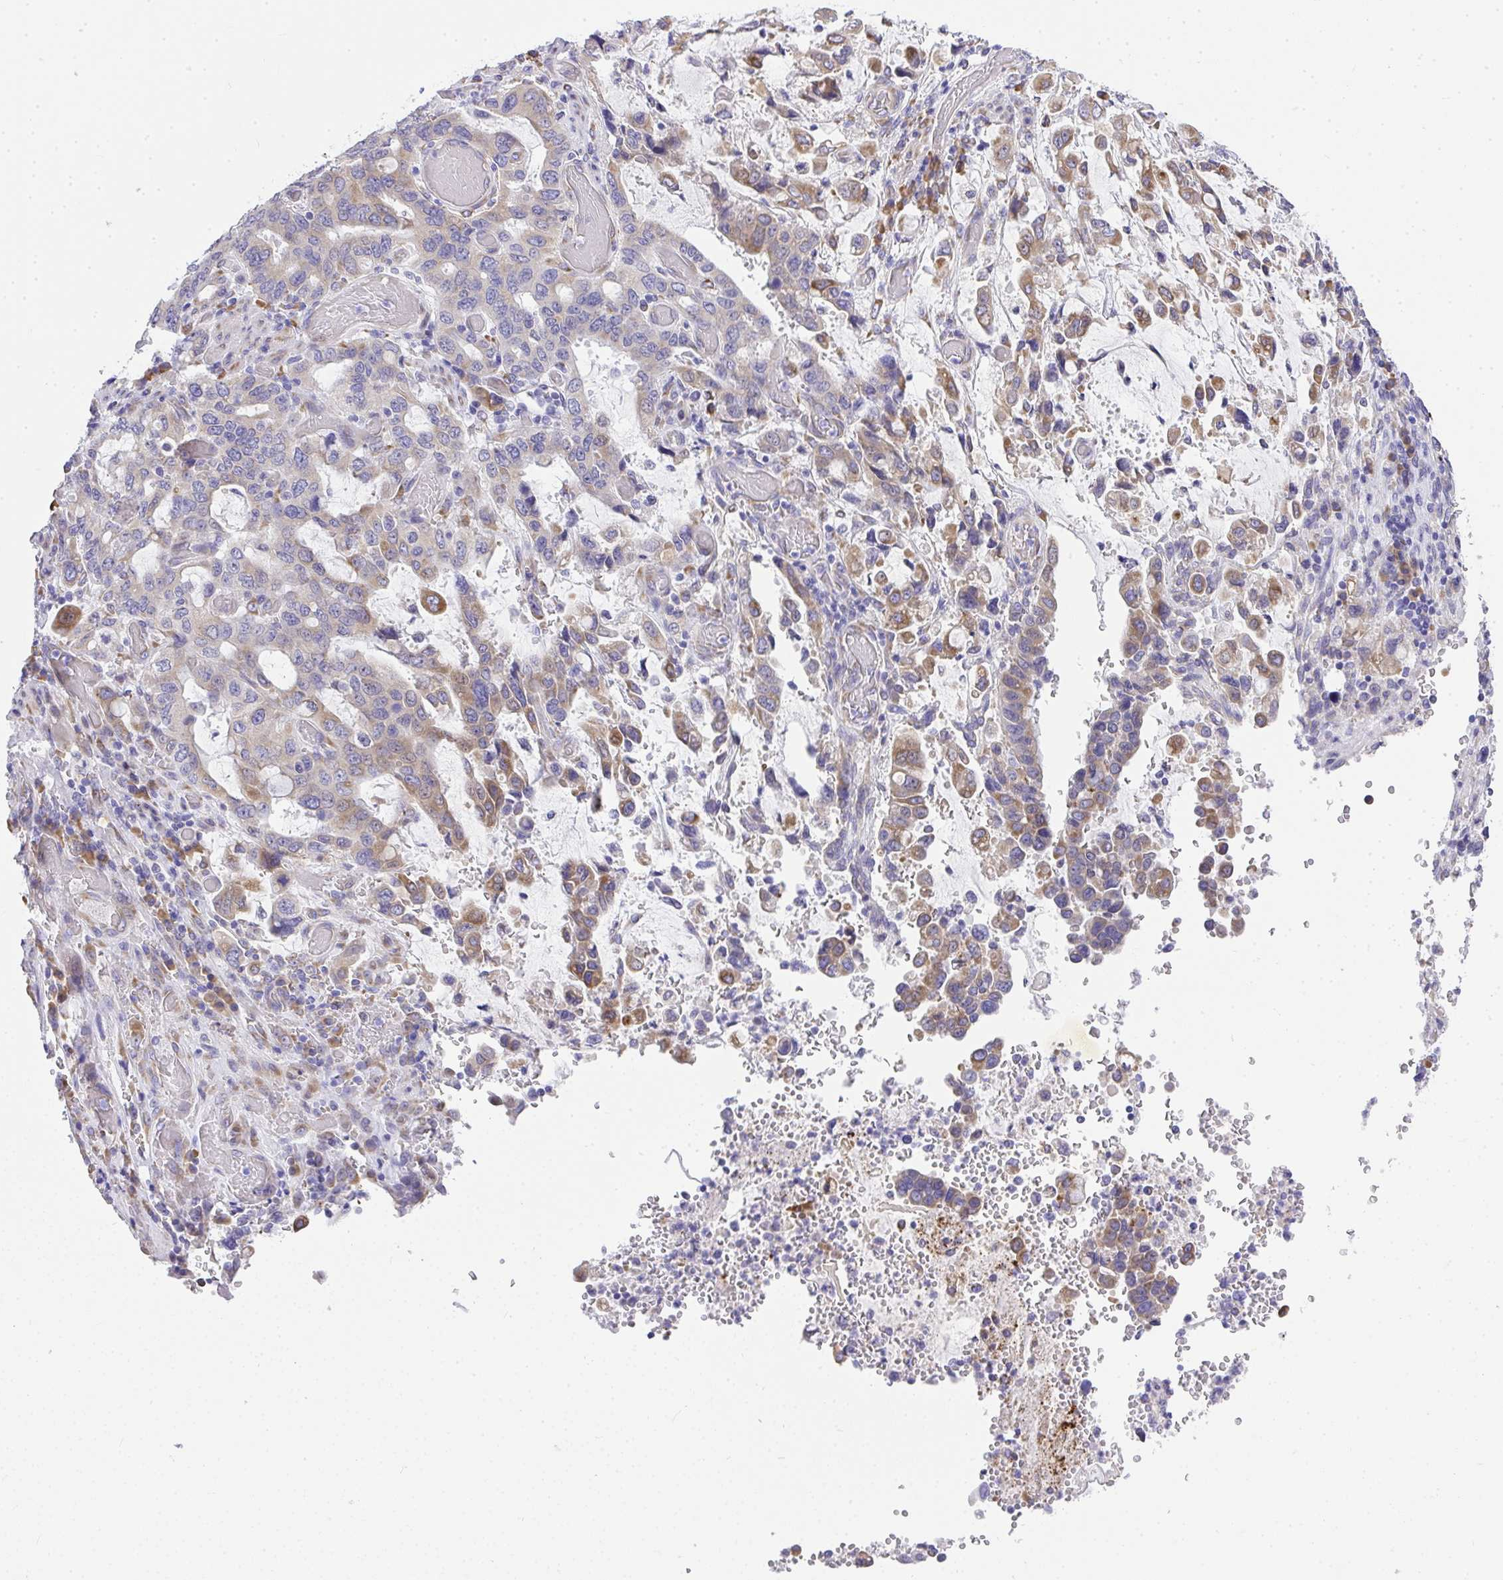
{"staining": {"intensity": "moderate", "quantity": "<25%", "location": "cytoplasmic/membranous"}, "tissue": "stomach cancer", "cell_type": "Tumor cells", "image_type": "cancer", "snomed": [{"axis": "morphology", "description": "Adenocarcinoma, NOS"}, {"axis": "topography", "description": "Stomach, upper"}, {"axis": "topography", "description": "Stomach"}], "caption": "Protein staining reveals moderate cytoplasmic/membranous staining in about <25% of tumor cells in stomach adenocarcinoma. Using DAB (3,3'-diaminobenzidine) (brown) and hematoxylin (blue) stains, captured at high magnification using brightfield microscopy.", "gene": "ADRA2C", "patient": {"sex": "male", "age": 62}}